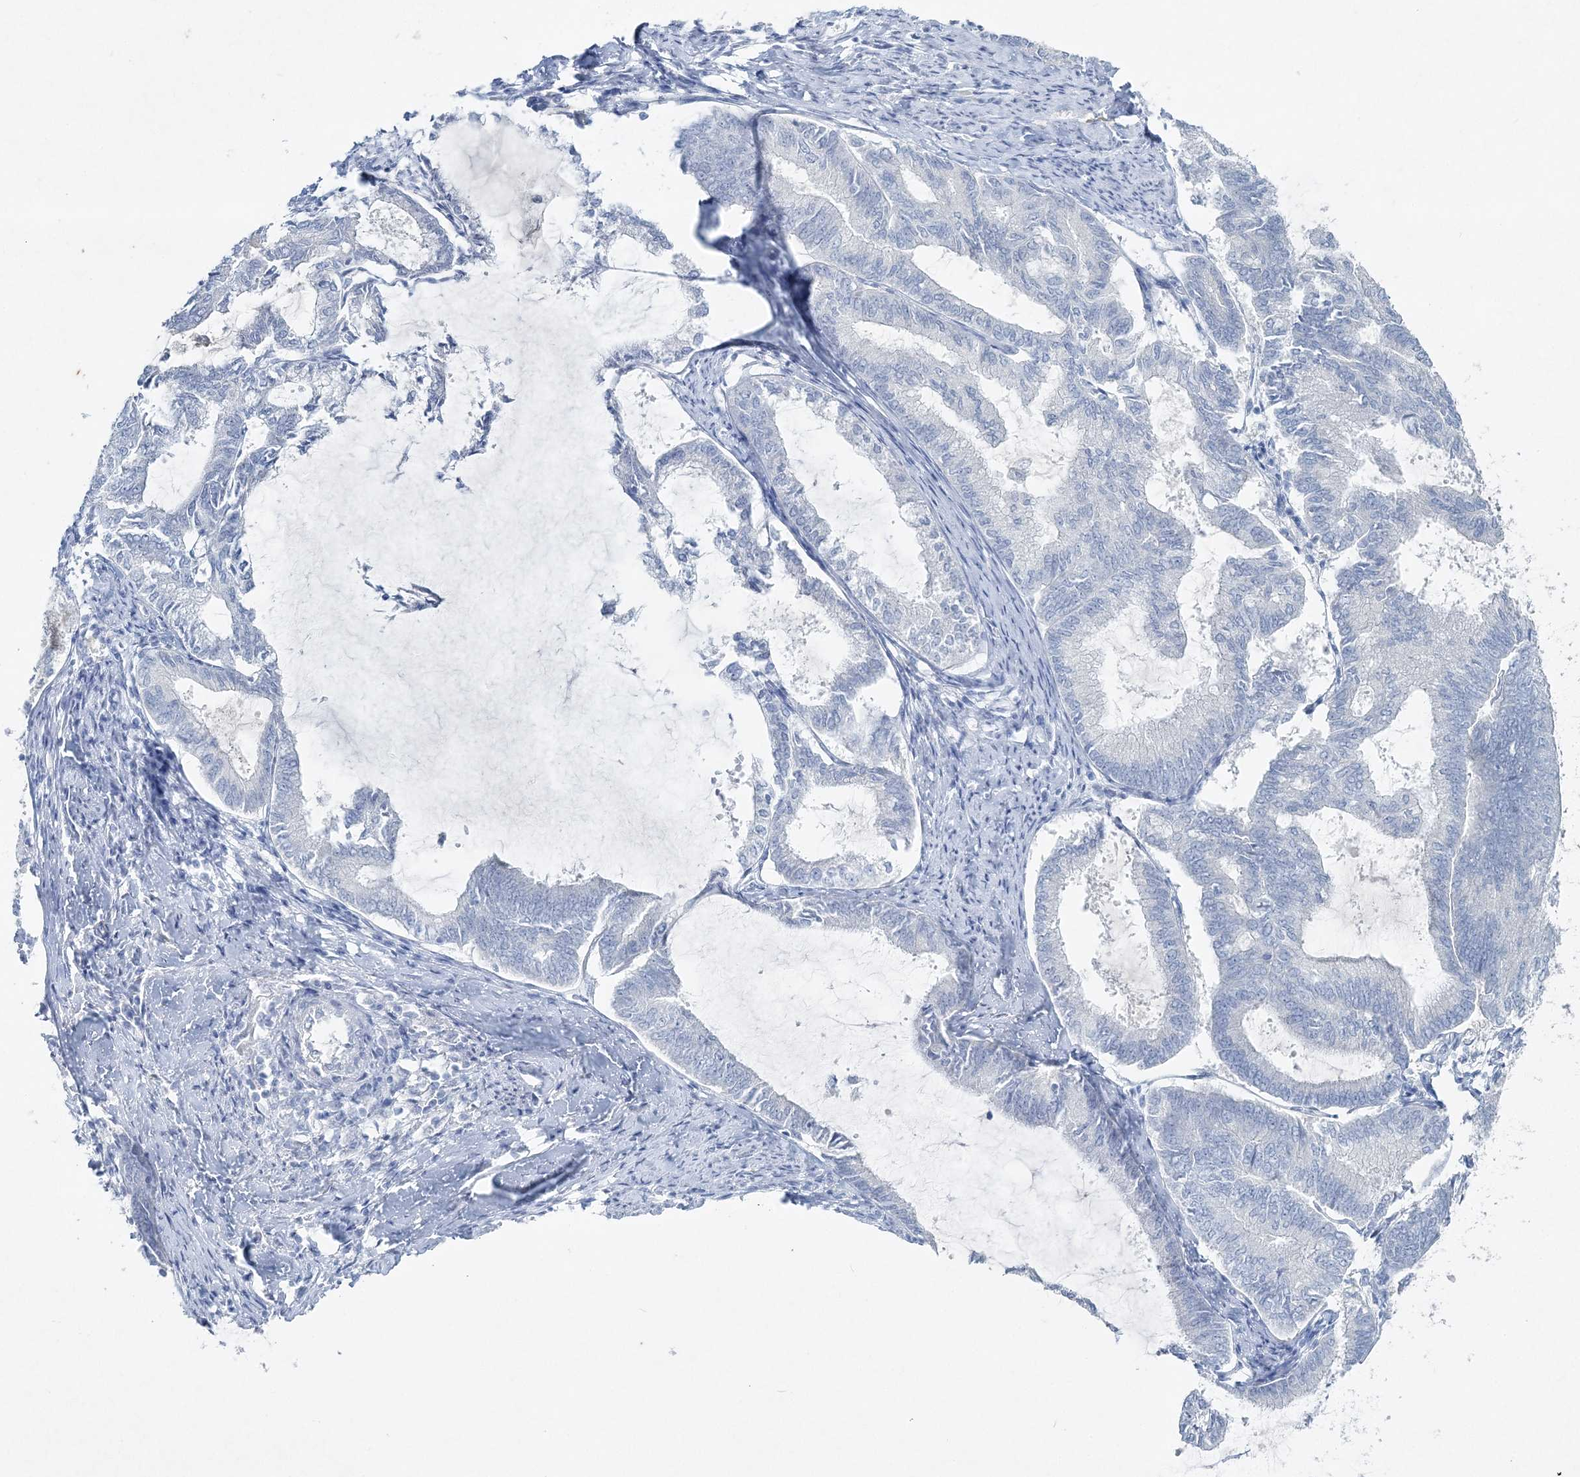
{"staining": {"intensity": "negative", "quantity": "none", "location": "none"}, "tissue": "endometrial cancer", "cell_type": "Tumor cells", "image_type": "cancer", "snomed": [{"axis": "morphology", "description": "Adenocarcinoma, NOS"}, {"axis": "topography", "description": "Endometrium"}], "caption": "A histopathology image of endometrial cancer stained for a protein shows no brown staining in tumor cells.", "gene": "GCKR", "patient": {"sex": "female", "age": 86}}